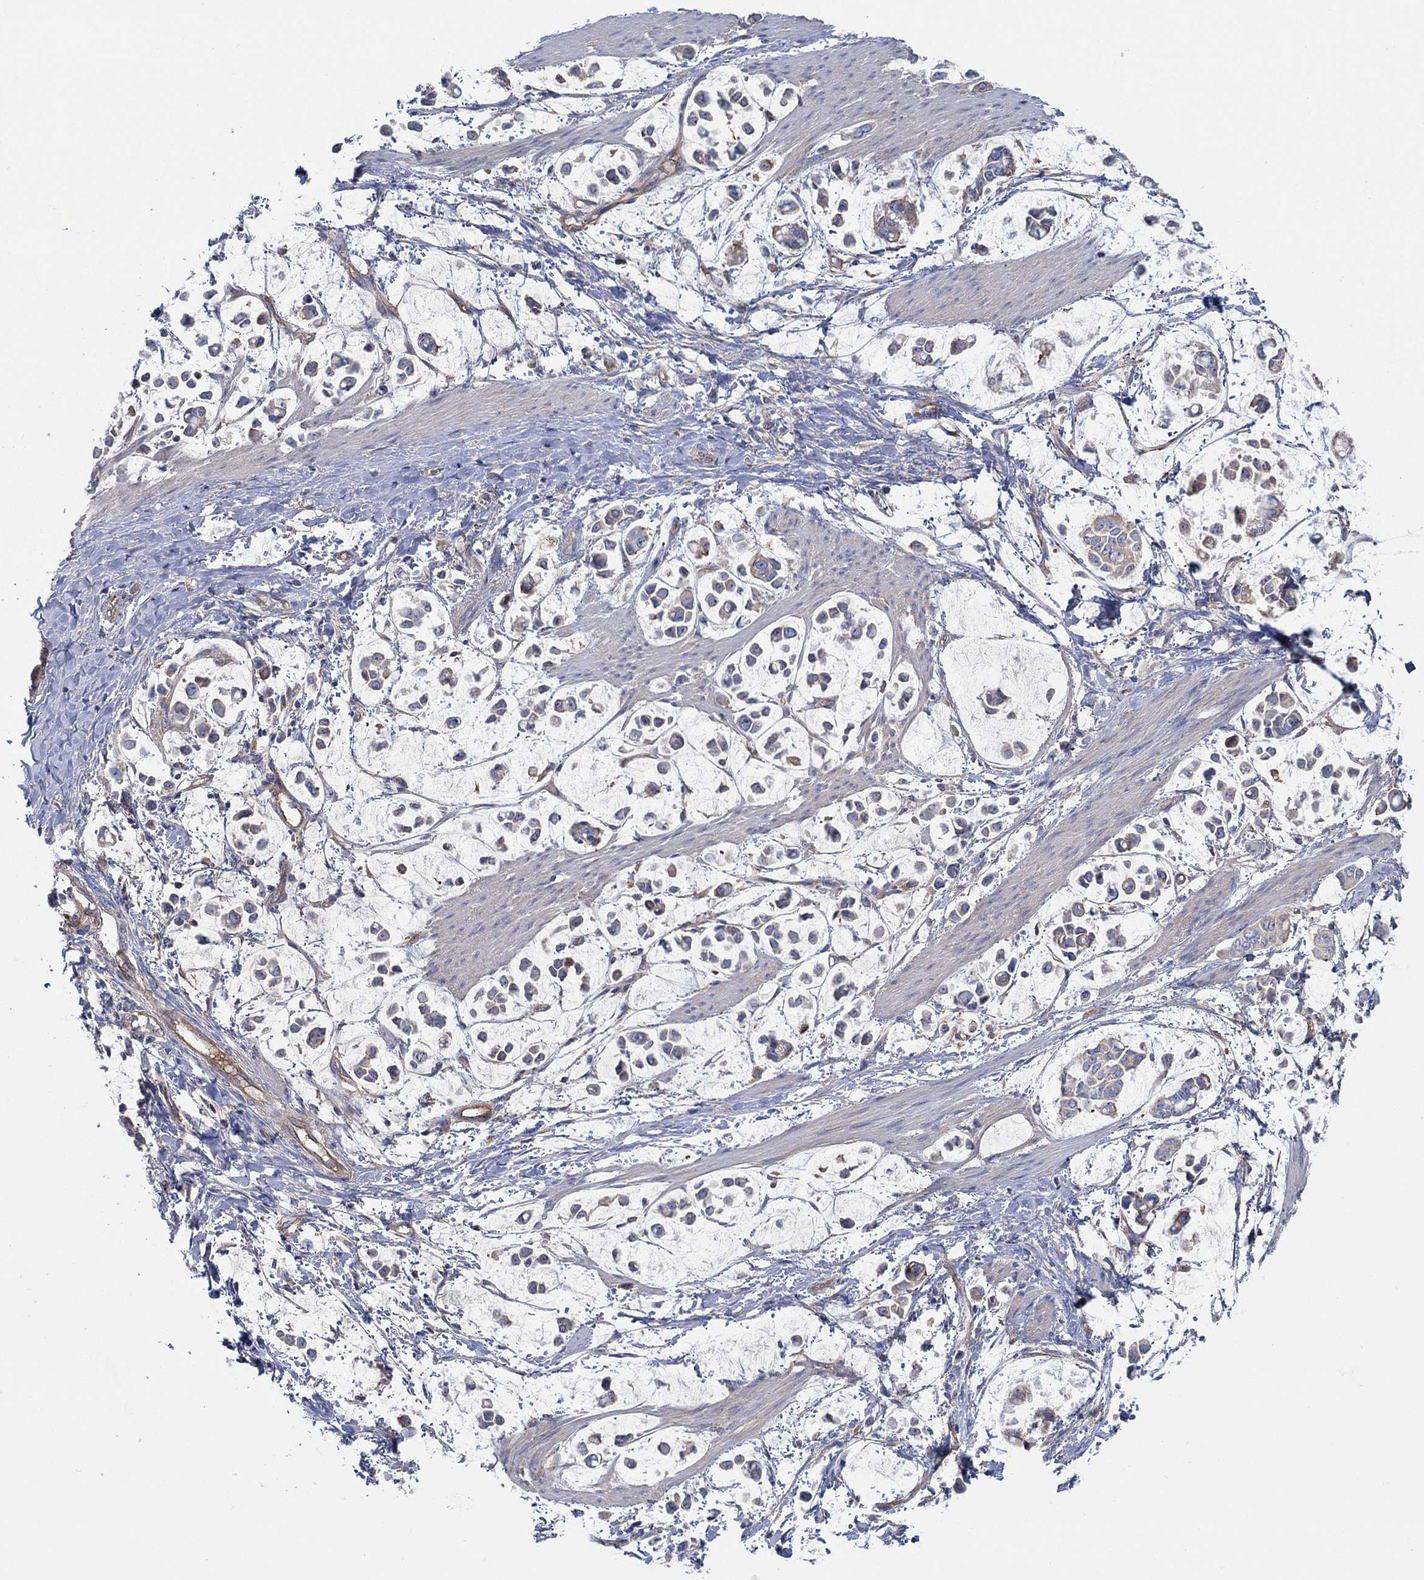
{"staining": {"intensity": "negative", "quantity": "none", "location": "none"}, "tissue": "stomach cancer", "cell_type": "Tumor cells", "image_type": "cancer", "snomed": [{"axis": "morphology", "description": "Adenocarcinoma, NOS"}, {"axis": "topography", "description": "Stomach"}], "caption": "IHC image of human stomach cancer (adenocarcinoma) stained for a protein (brown), which reveals no positivity in tumor cells.", "gene": "SPAG9", "patient": {"sex": "male", "age": 82}}